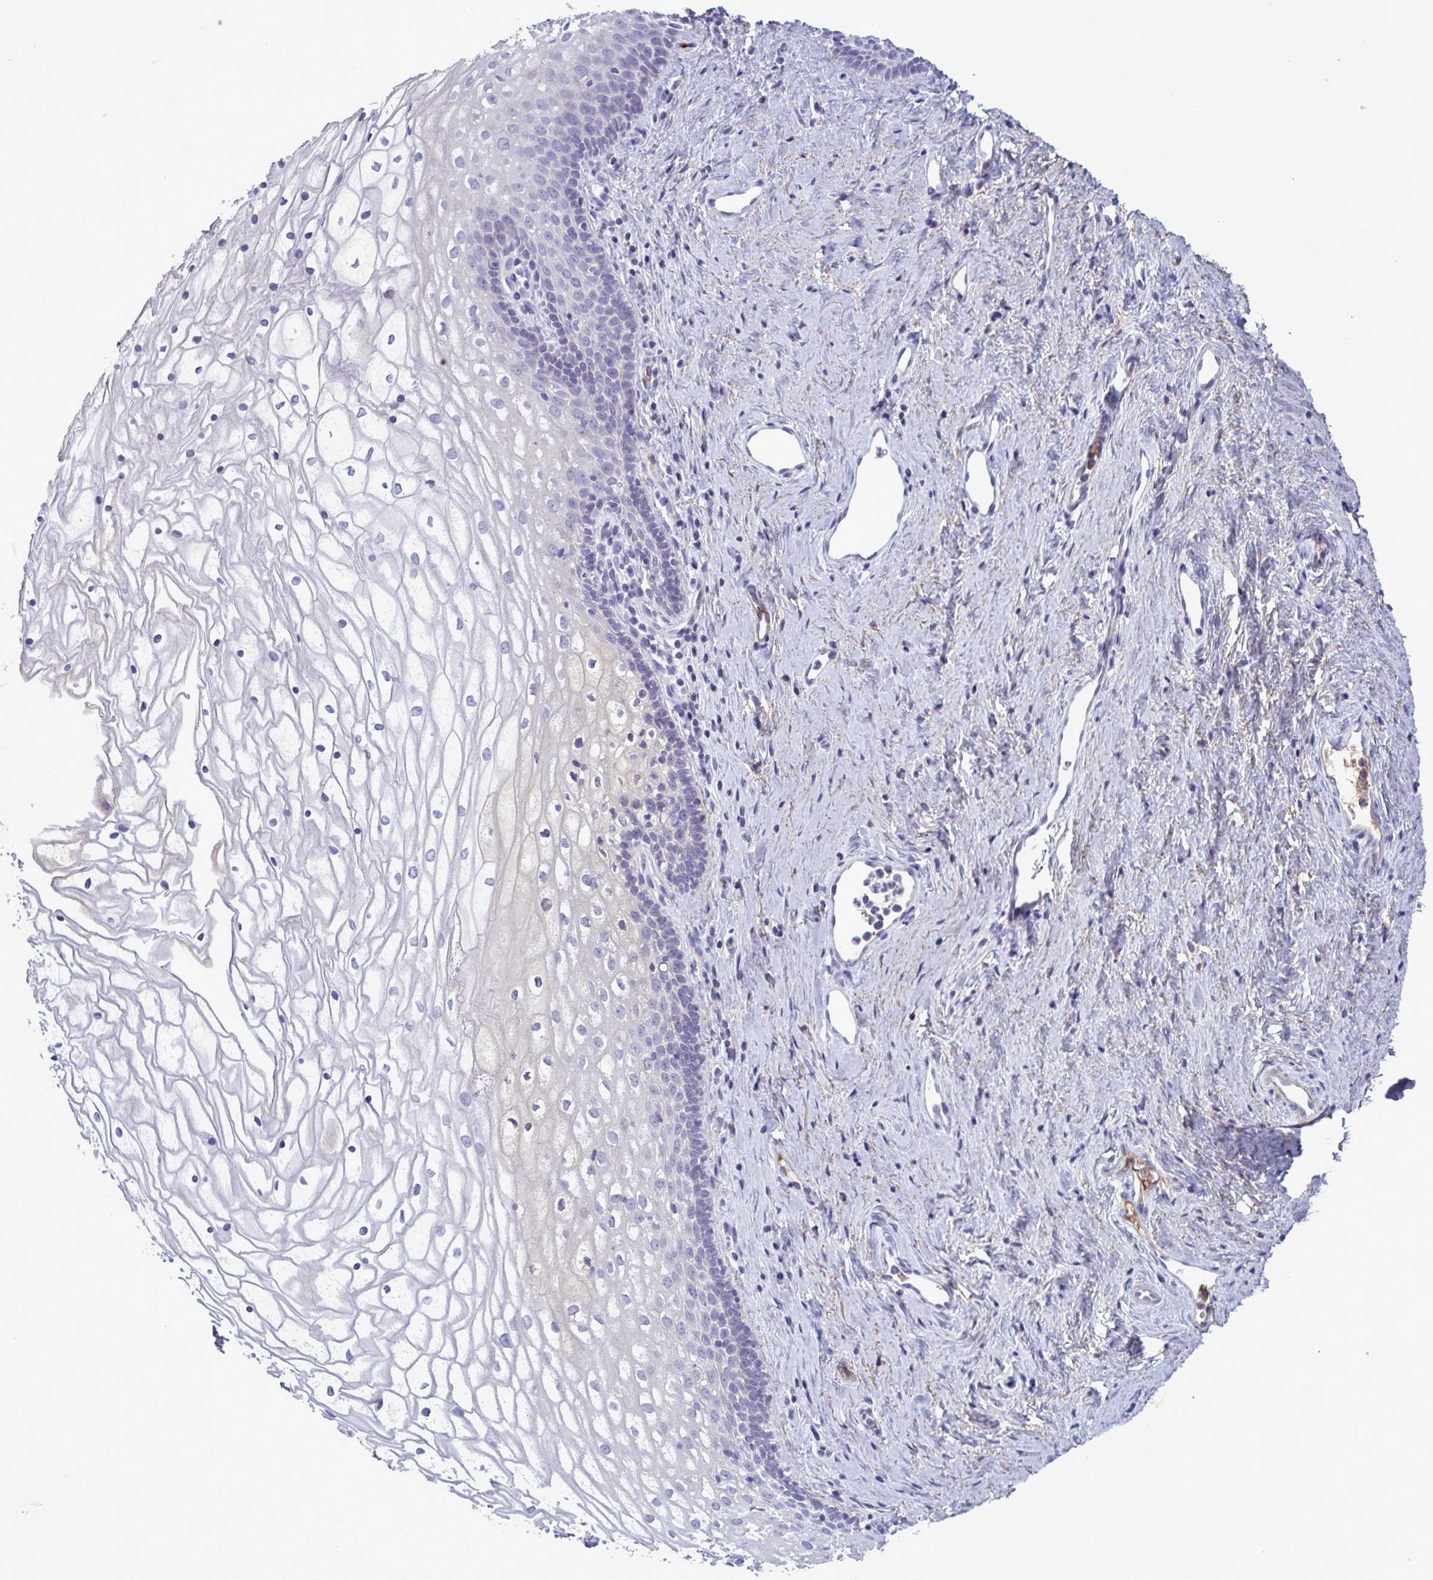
{"staining": {"intensity": "negative", "quantity": "none", "location": "none"}, "tissue": "vagina", "cell_type": "Squamous epithelial cells", "image_type": "normal", "snomed": [{"axis": "morphology", "description": "Normal tissue, NOS"}, {"axis": "topography", "description": "Vagina"}], "caption": "Image shows no significant protein positivity in squamous epithelial cells of unremarkable vagina.", "gene": "F13B", "patient": {"sex": "female", "age": 45}}